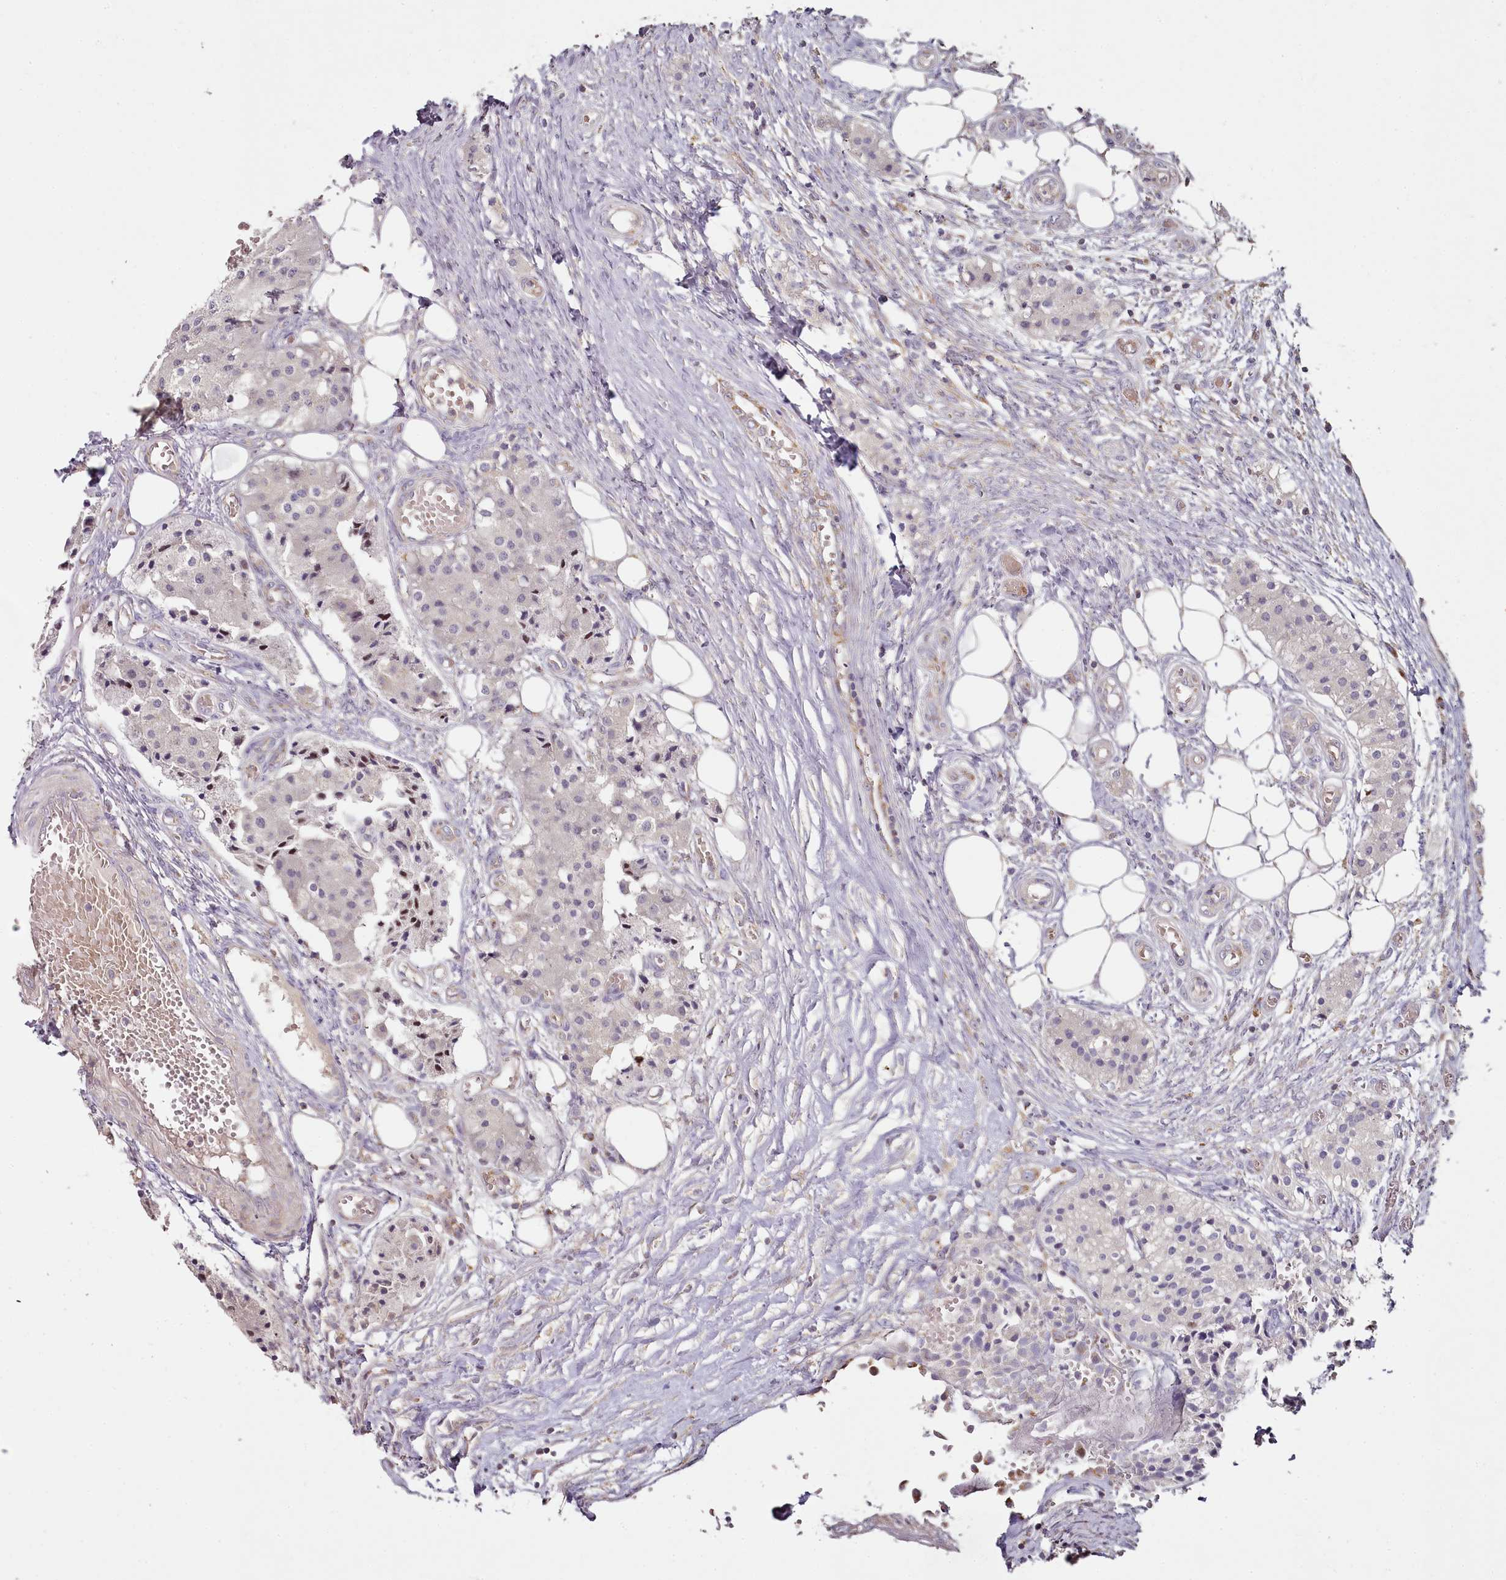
{"staining": {"intensity": "negative", "quantity": "none", "location": "none"}, "tissue": "carcinoid", "cell_type": "Tumor cells", "image_type": "cancer", "snomed": [{"axis": "morphology", "description": "Carcinoid, malignant, NOS"}, {"axis": "topography", "description": "Colon"}], "caption": "Tumor cells show no significant positivity in carcinoid.", "gene": "ACSS1", "patient": {"sex": "female", "age": 52}}